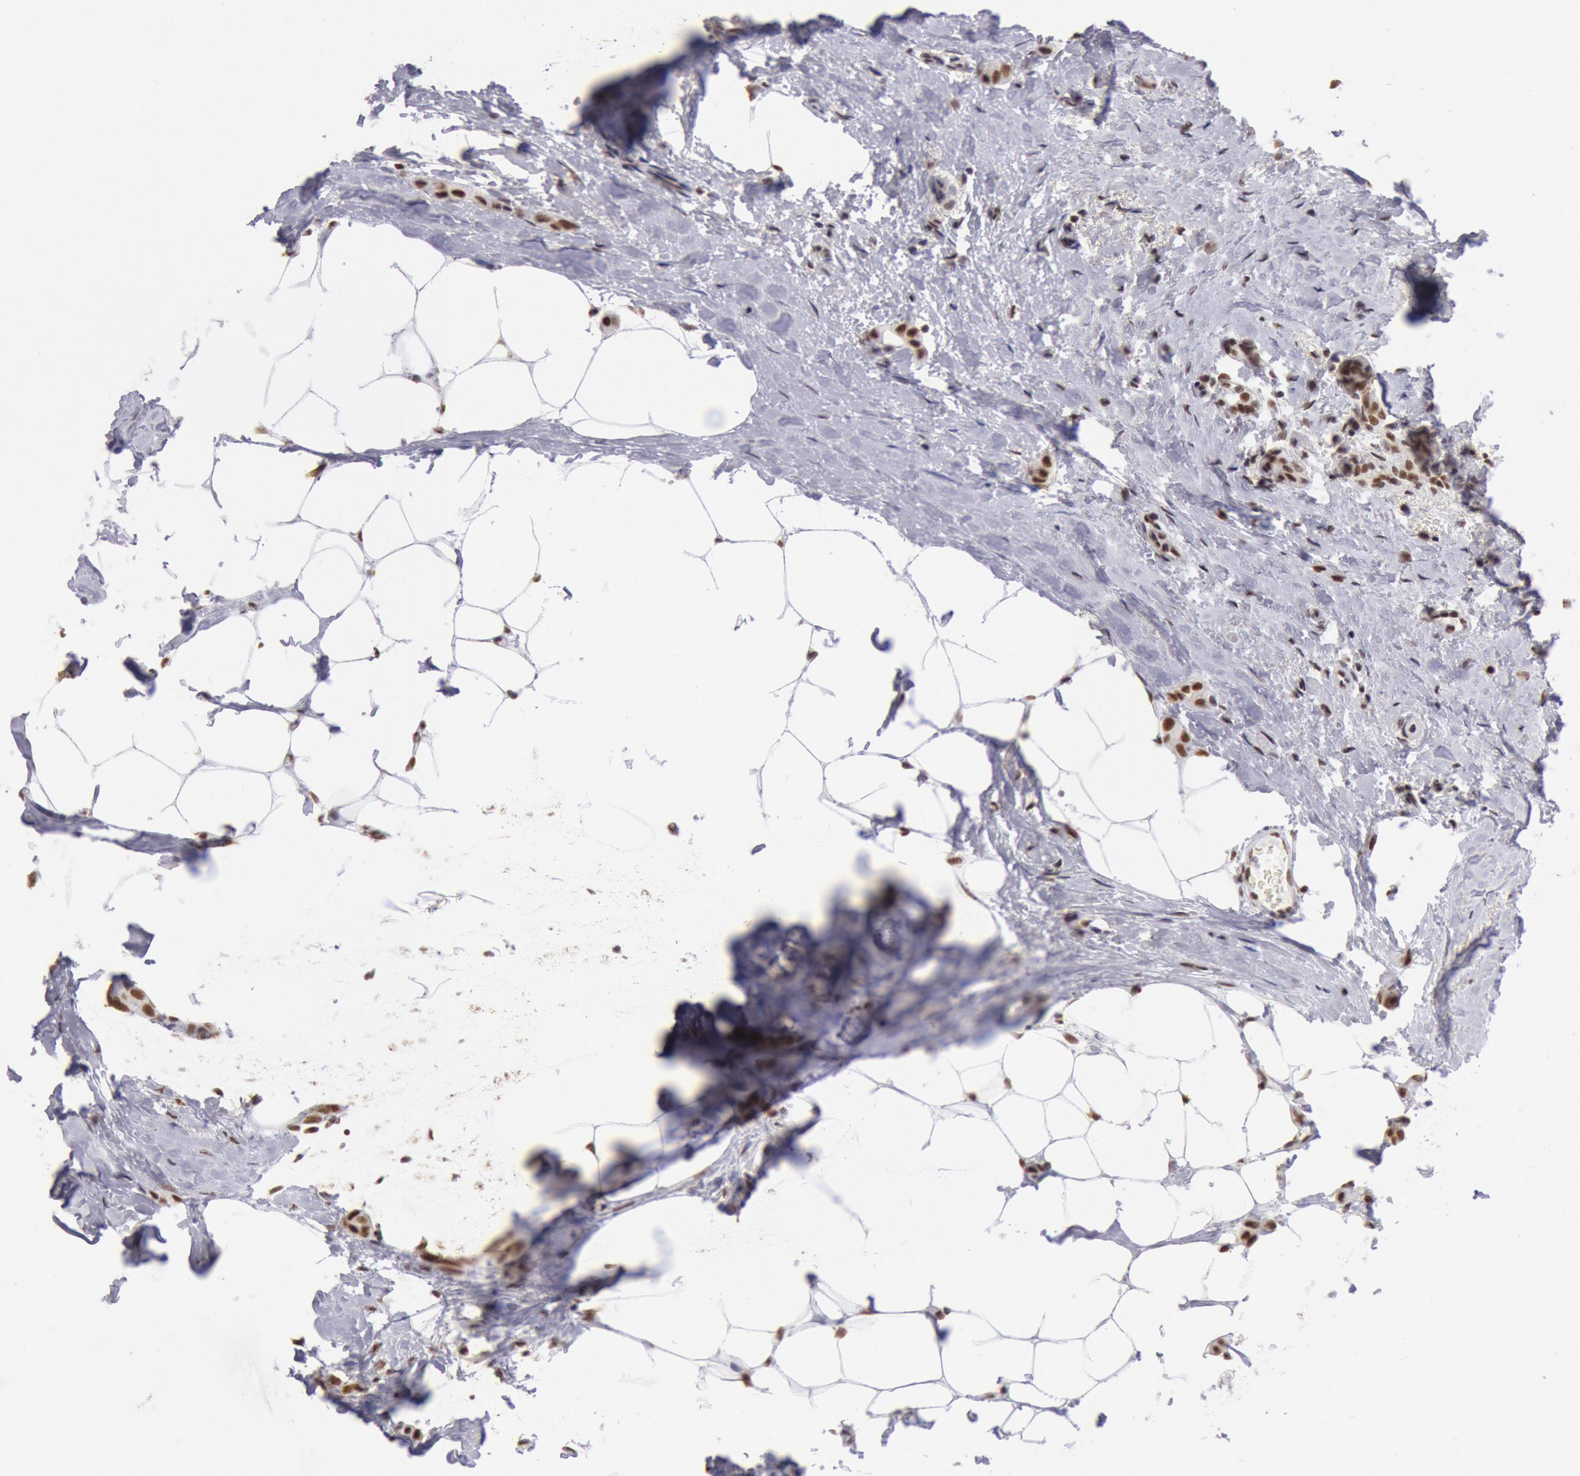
{"staining": {"intensity": "strong", "quantity": ">75%", "location": "nuclear"}, "tissue": "breast cancer", "cell_type": "Tumor cells", "image_type": "cancer", "snomed": [{"axis": "morphology", "description": "Lobular carcinoma"}, {"axis": "topography", "description": "Breast"}], "caption": "Immunohistochemistry photomicrograph of neoplastic tissue: human breast cancer (lobular carcinoma) stained using immunohistochemistry reveals high levels of strong protein expression localized specifically in the nuclear of tumor cells, appearing as a nuclear brown color.", "gene": "SNRPD3", "patient": {"sex": "female", "age": 55}}